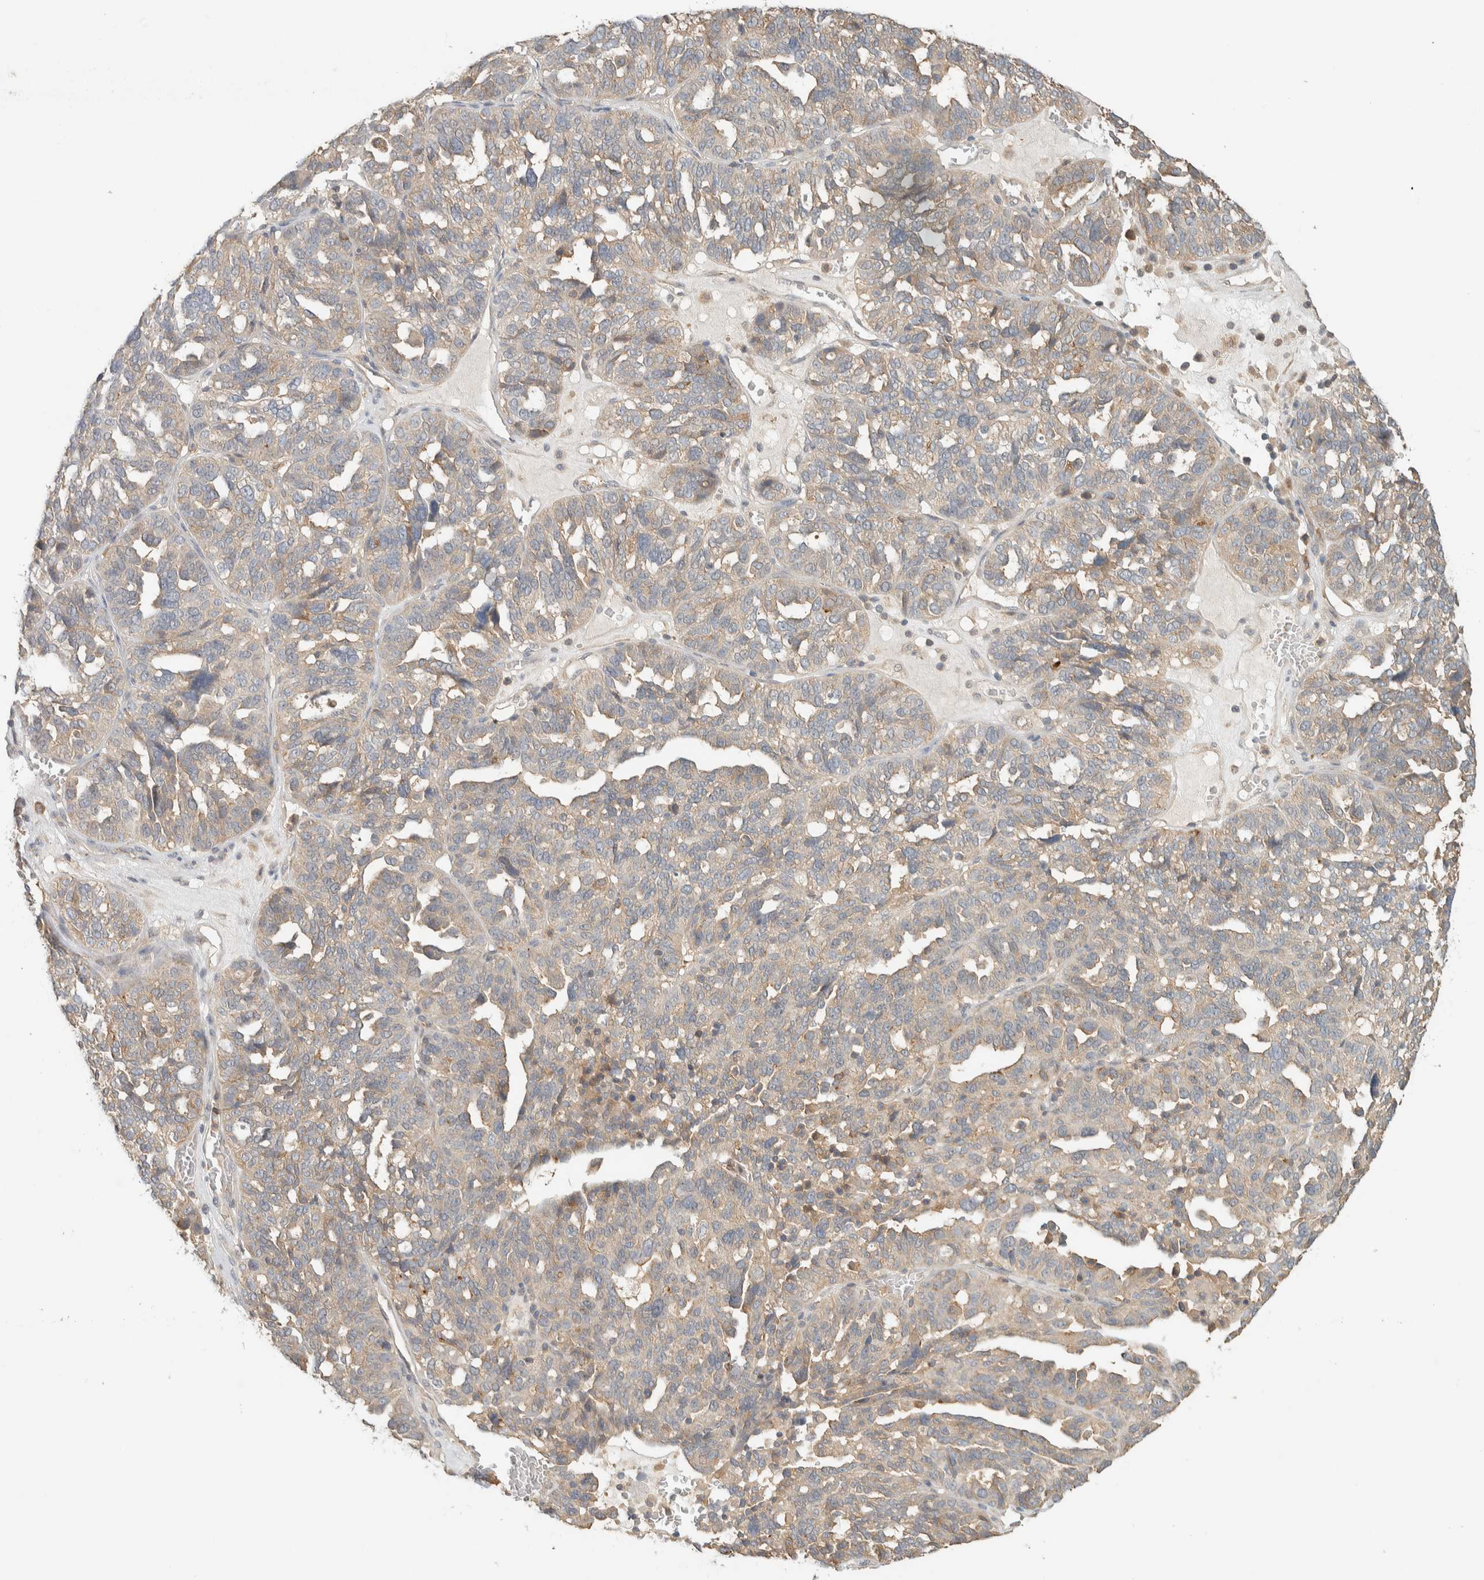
{"staining": {"intensity": "weak", "quantity": "<25%", "location": "cytoplasmic/membranous"}, "tissue": "ovarian cancer", "cell_type": "Tumor cells", "image_type": "cancer", "snomed": [{"axis": "morphology", "description": "Cystadenocarcinoma, serous, NOS"}, {"axis": "topography", "description": "Ovary"}], "caption": "Human ovarian cancer stained for a protein using immunohistochemistry reveals no positivity in tumor cells.", "gene": "RAB11FIP1", "patient": {"sex": "female", "age": 59}}